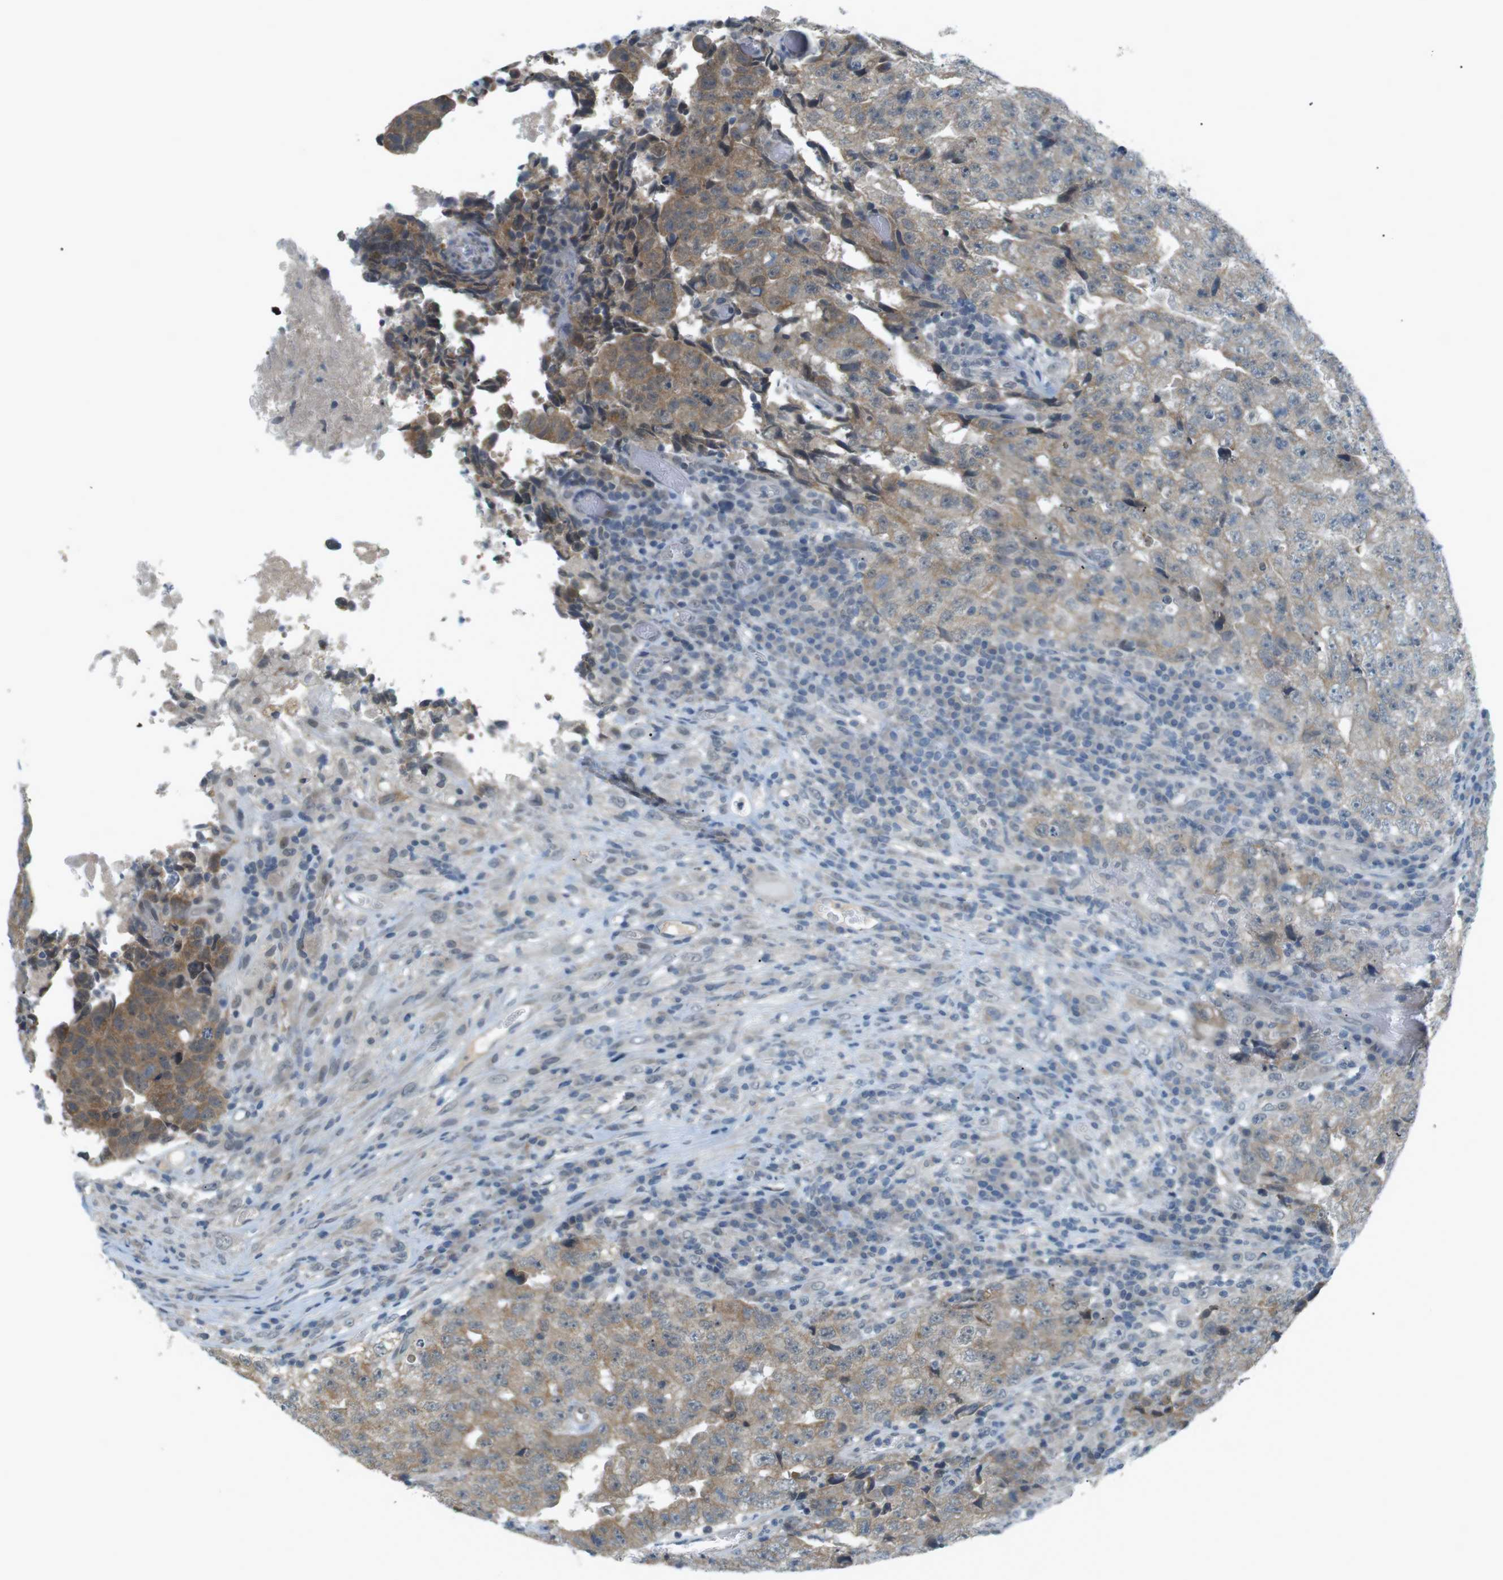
{"staining": {"intensity": "weak", "quantity": ">75%", "location": "cytoplasmic/membranous"}, "tissue": "testis cancer", "cell_type": "Tumor cells", "image_type": "cancer", "snomed": [{"axis": "morphology", "description": "Necrosis, NOS"}, {"axis": "morphology", "description": "Carcinoma, Embryonal, NOS"}, {"axis": "topography", "description": "Testis"}], "caption": "A micrograph of human embryonal carcinoma (testis) stained for a protein shows weak cytoplasmic/membranous brown staining in tumor cells.", "gene": "RTN3", "patient": {"sex": "male", "age": 19}}